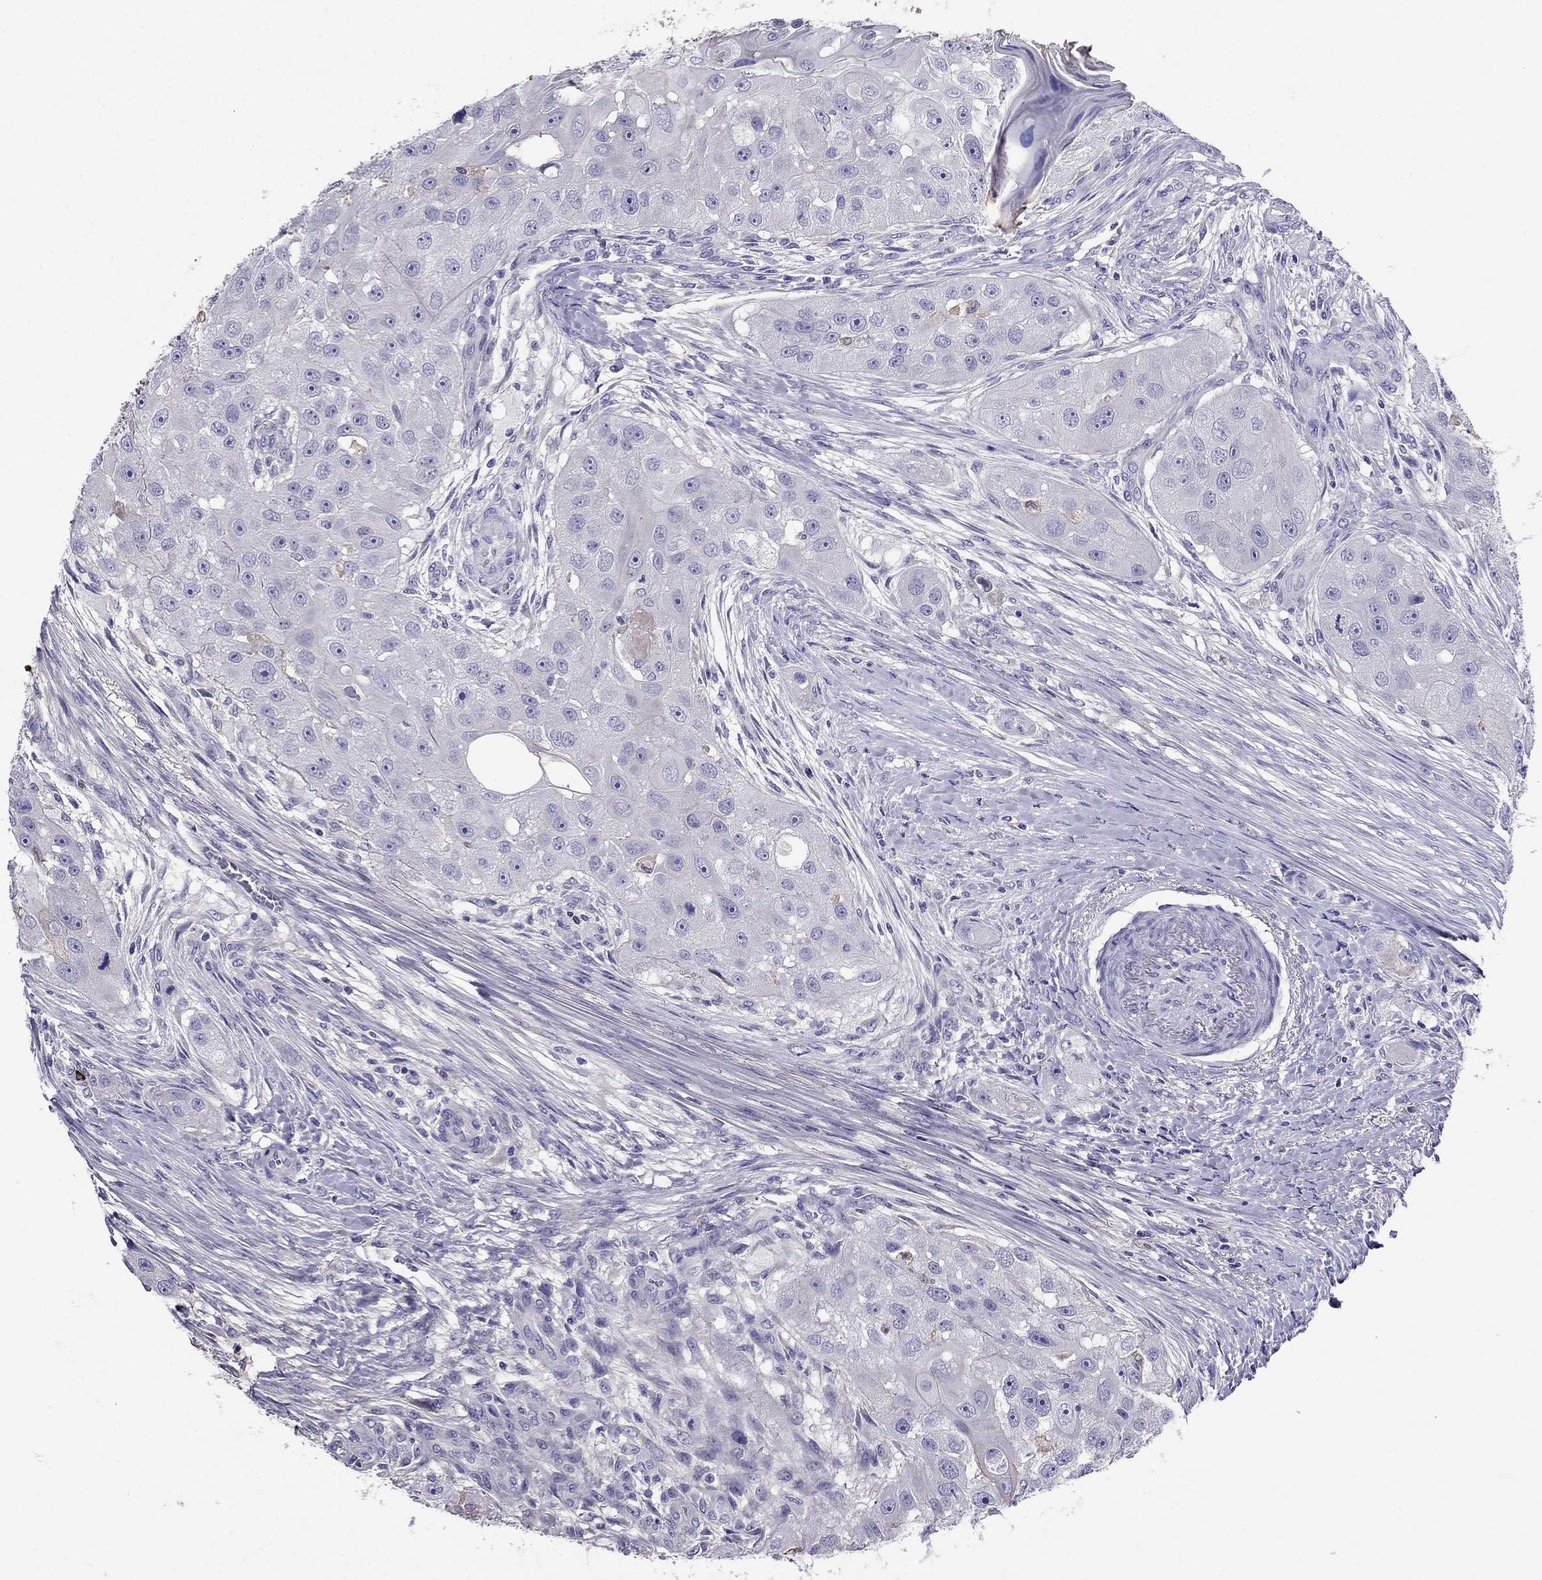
{"staining": {"intensity": "weak", "quantity": "<25%", "location": "cytoplasmic/membranous"}, "tissue": "head and neck cancer", "cell_type": "Tumor cells", "image_type": "cancer", "snomed": [{"axis": "morphology", "description": "Normal tissue, NOS"}, {"axis": "morphology", "description": "Squamous cell carcinoma, NOS"}, {"axis": "topography", "description": "Skeletal muscle"}, {"axis": "topography", "description": "Head-Neck"}], "caption": "There is no significant positivity in tumor cells of head and neck squamous cell carcinoma.", "gene": "TBC1D21", "patient": {"sex": "male", "age": 51}}